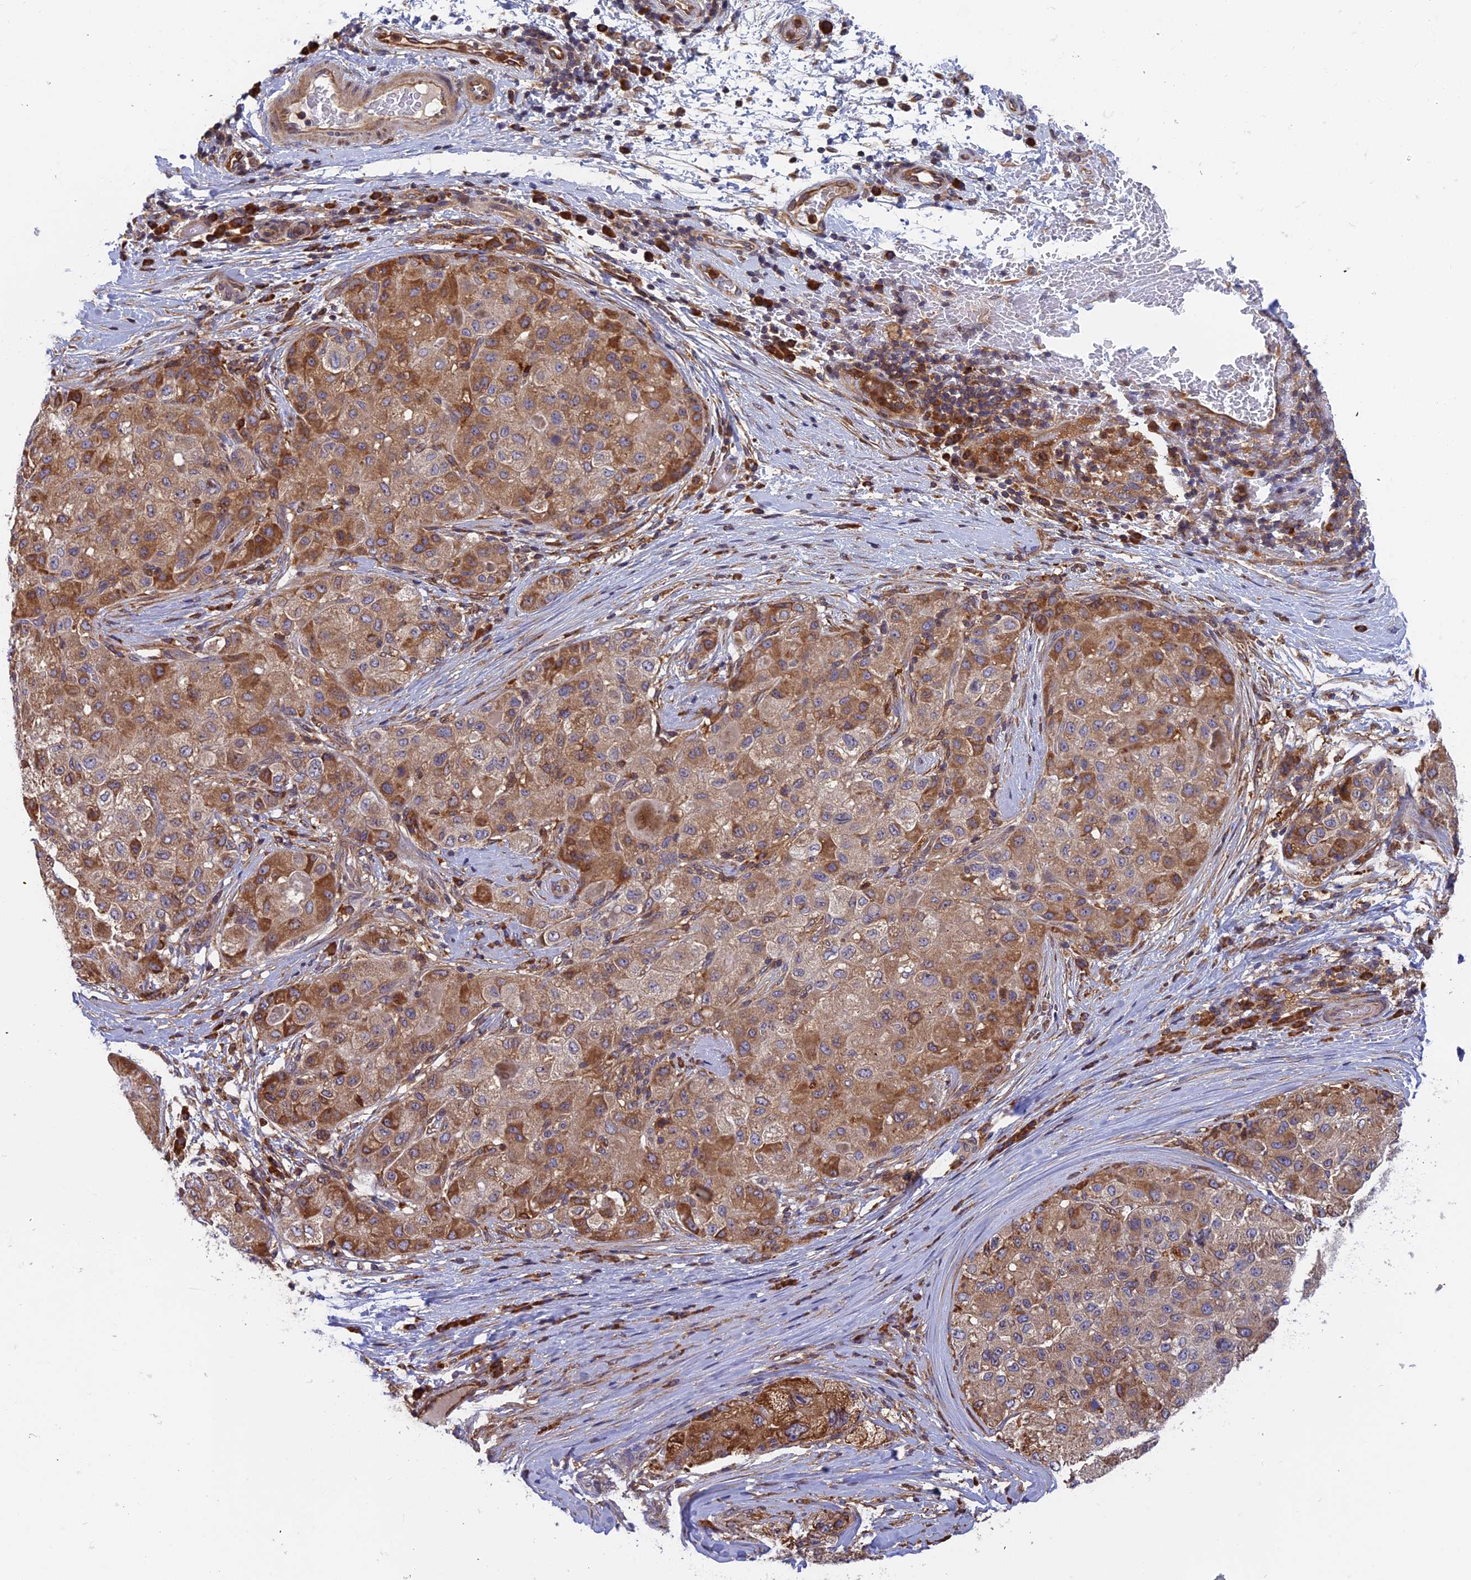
{"staining": {"intensity": "moderate", "quantity": ">75%", "location": "cytoplasmic/membranous"}, "tissue": "liver cancer", "cell_type": "Tumor cells", "image_type": "cancer", "snomed": [{"axis": "morphology", "description": "Carcinoma, Hepatocellular, NOS"}, {"axis": "topography", "description": "Liver"}], "caption": "Protein staining exhibits moderate cytoplasmic/membranous positivity in approximately >75% of tumor cells in liver cancer (hepatocellular carcinoma).", "gene": "IPO5", "patient": {"sex": "male", "age": 80}}